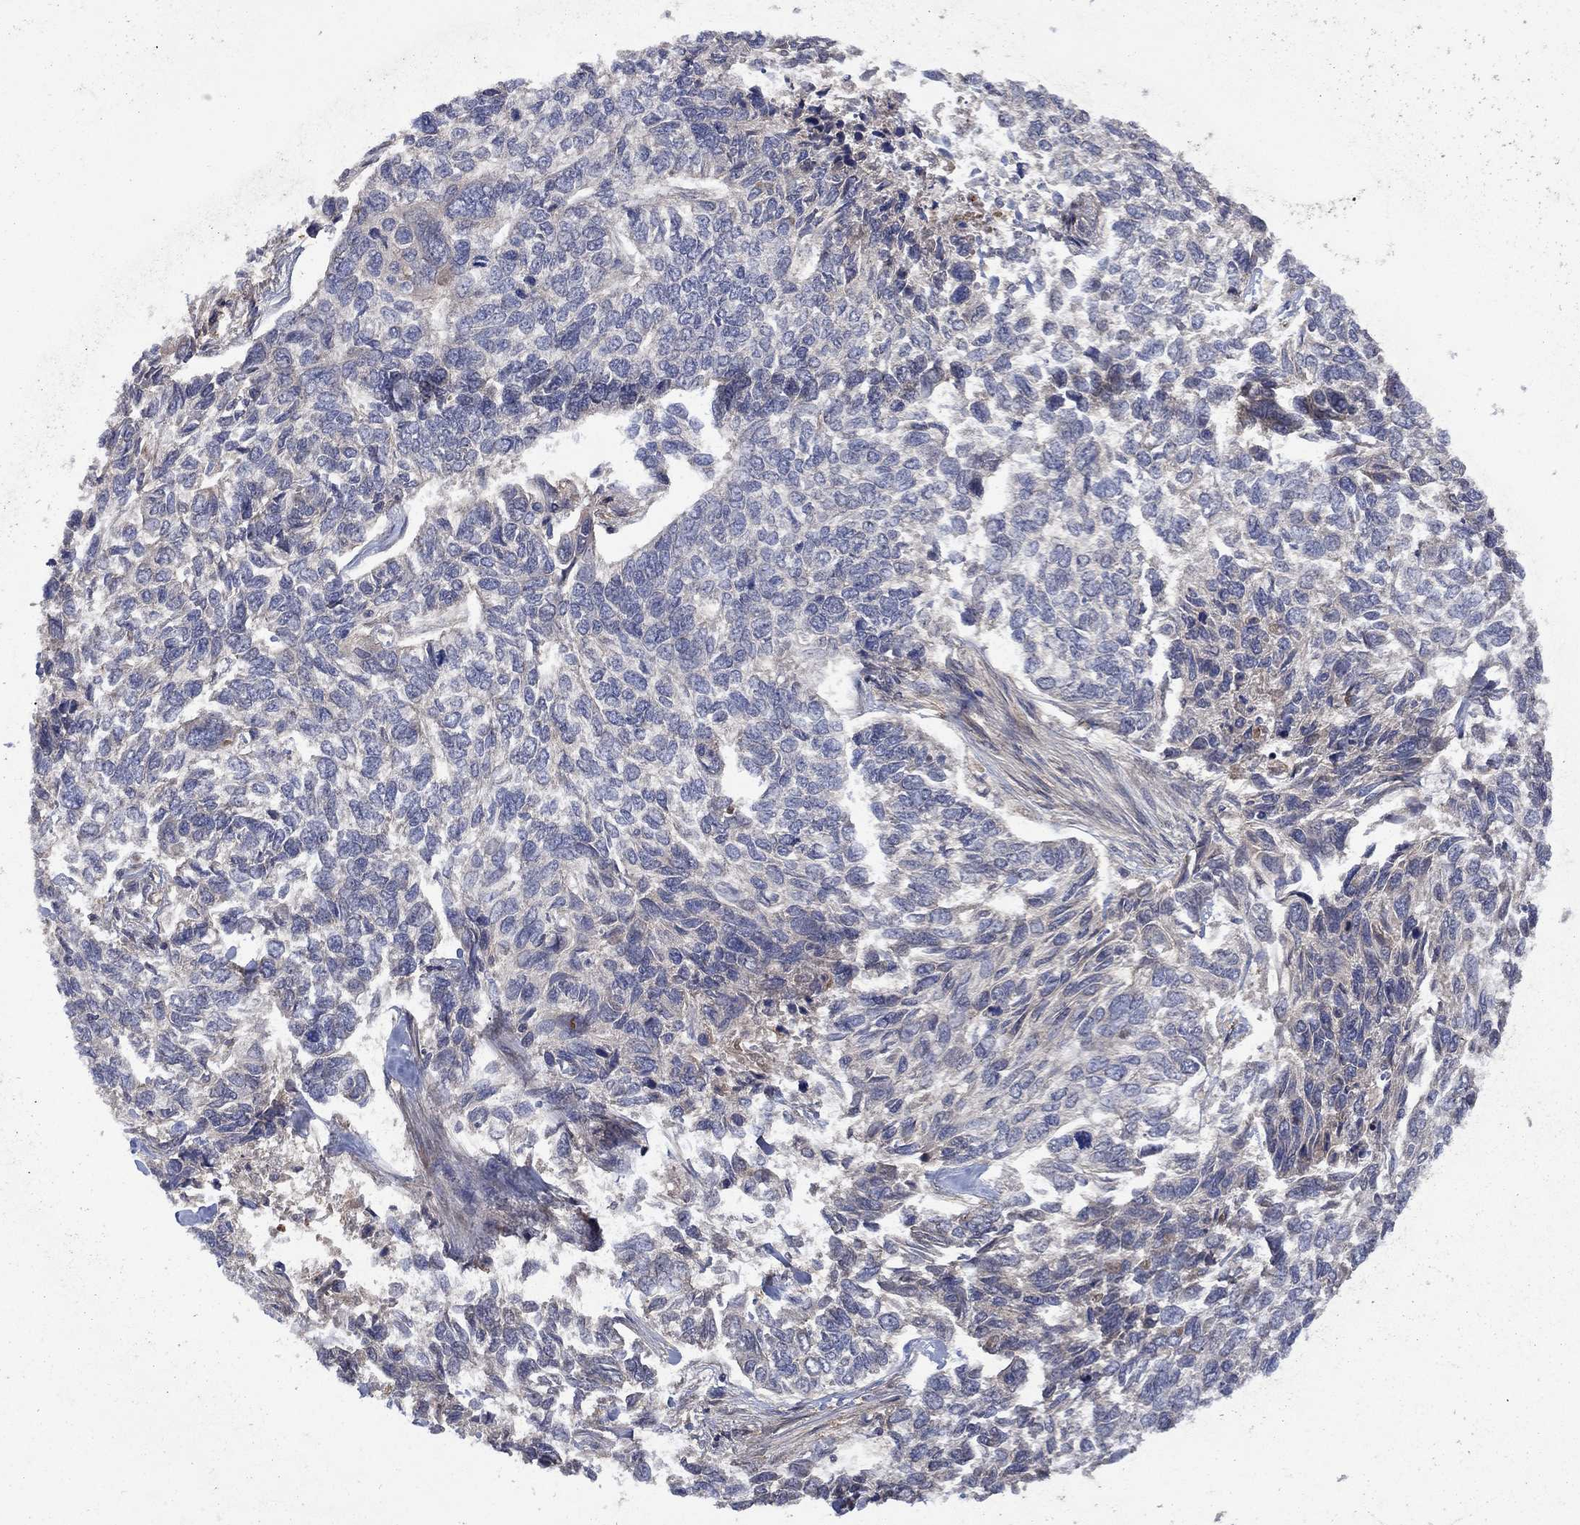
{"staining": {"intensity": "negative", "quantity": "none", "location": "none"}, "tissue": "skin cancer", "cell_type": "Tumor cells", "image_type": "cancer", "snomed": [{"axis": "morphology", "description": "Basal cell carcinoma"}, {"axis": "topography", "description": "Skin"}], "caption": "There is no significant expression in tumor cells of skin cancer (basal cell carcinoma). The staining was performed using DAB to visualize the protein expression in brown, while the nuclei were stained in blue with hematoxylin (Magnification: 20x).", "gene": "IAH1", "patient": {"sex": "female", "age": 65}}